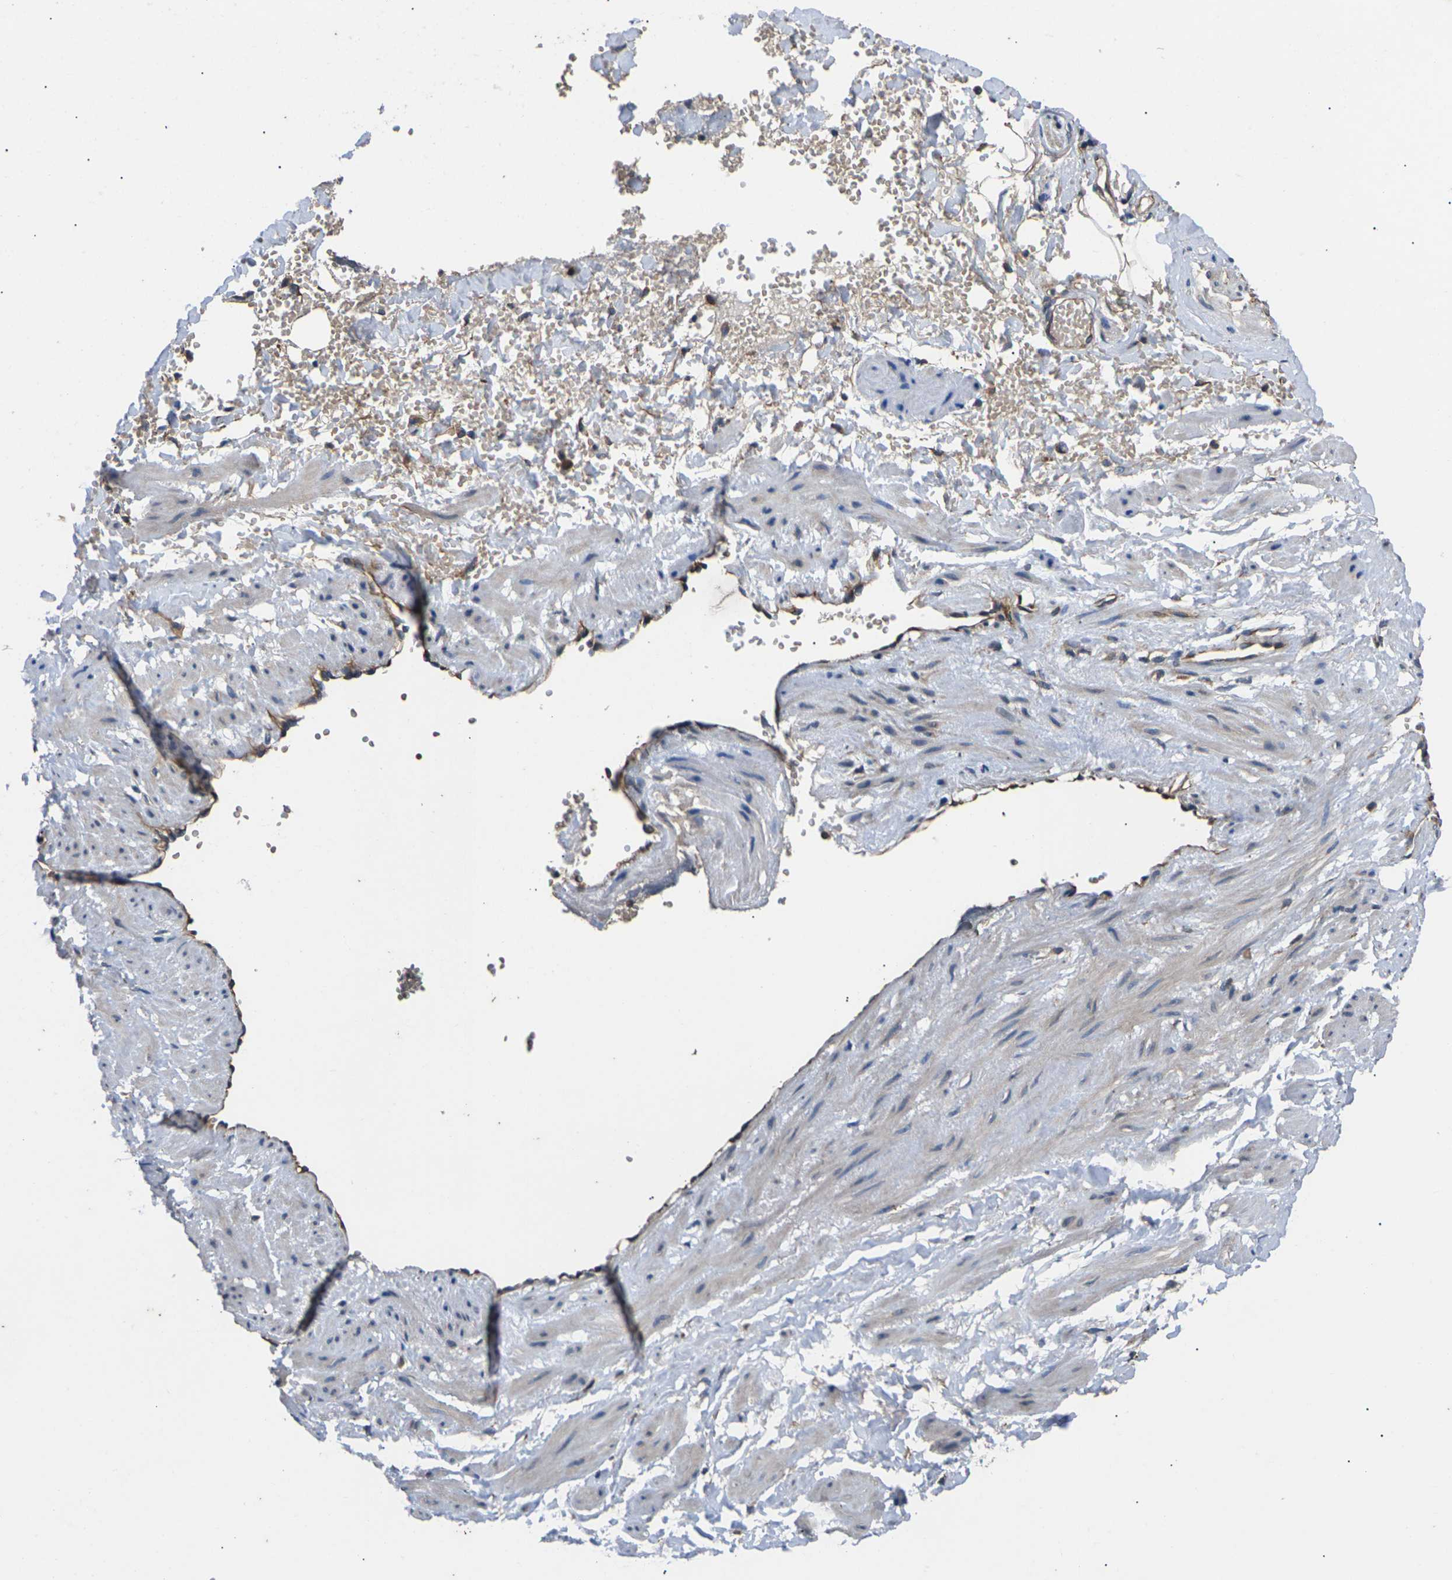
{"staining": {"intensity": "weak", "quantity": "25%-75%", "location": "cytoplasmic/membranous"}, "tissue": "adipose tissue", "cell_type": "Adipocytes", "image_type": "normal", "snomed": [{"axis": "morphology", "description": "Normal tissue, NOS"}, {"axis": "topography", "description": "Soft tissue"}, {"axis": "topography", "description": "Vascular tissue"}], "caption": "A high-resolution image shows immunohistochemistry (IHC) staining of unremarkable adipose tissue, which reveals weak cytoplasmic/membranous expression in about 25%-75% of adipocytes. (IHC, brightfield microscopy, high magnification).", "gene": "DKK2", "patient": {"sex": "female", "age": 35}}